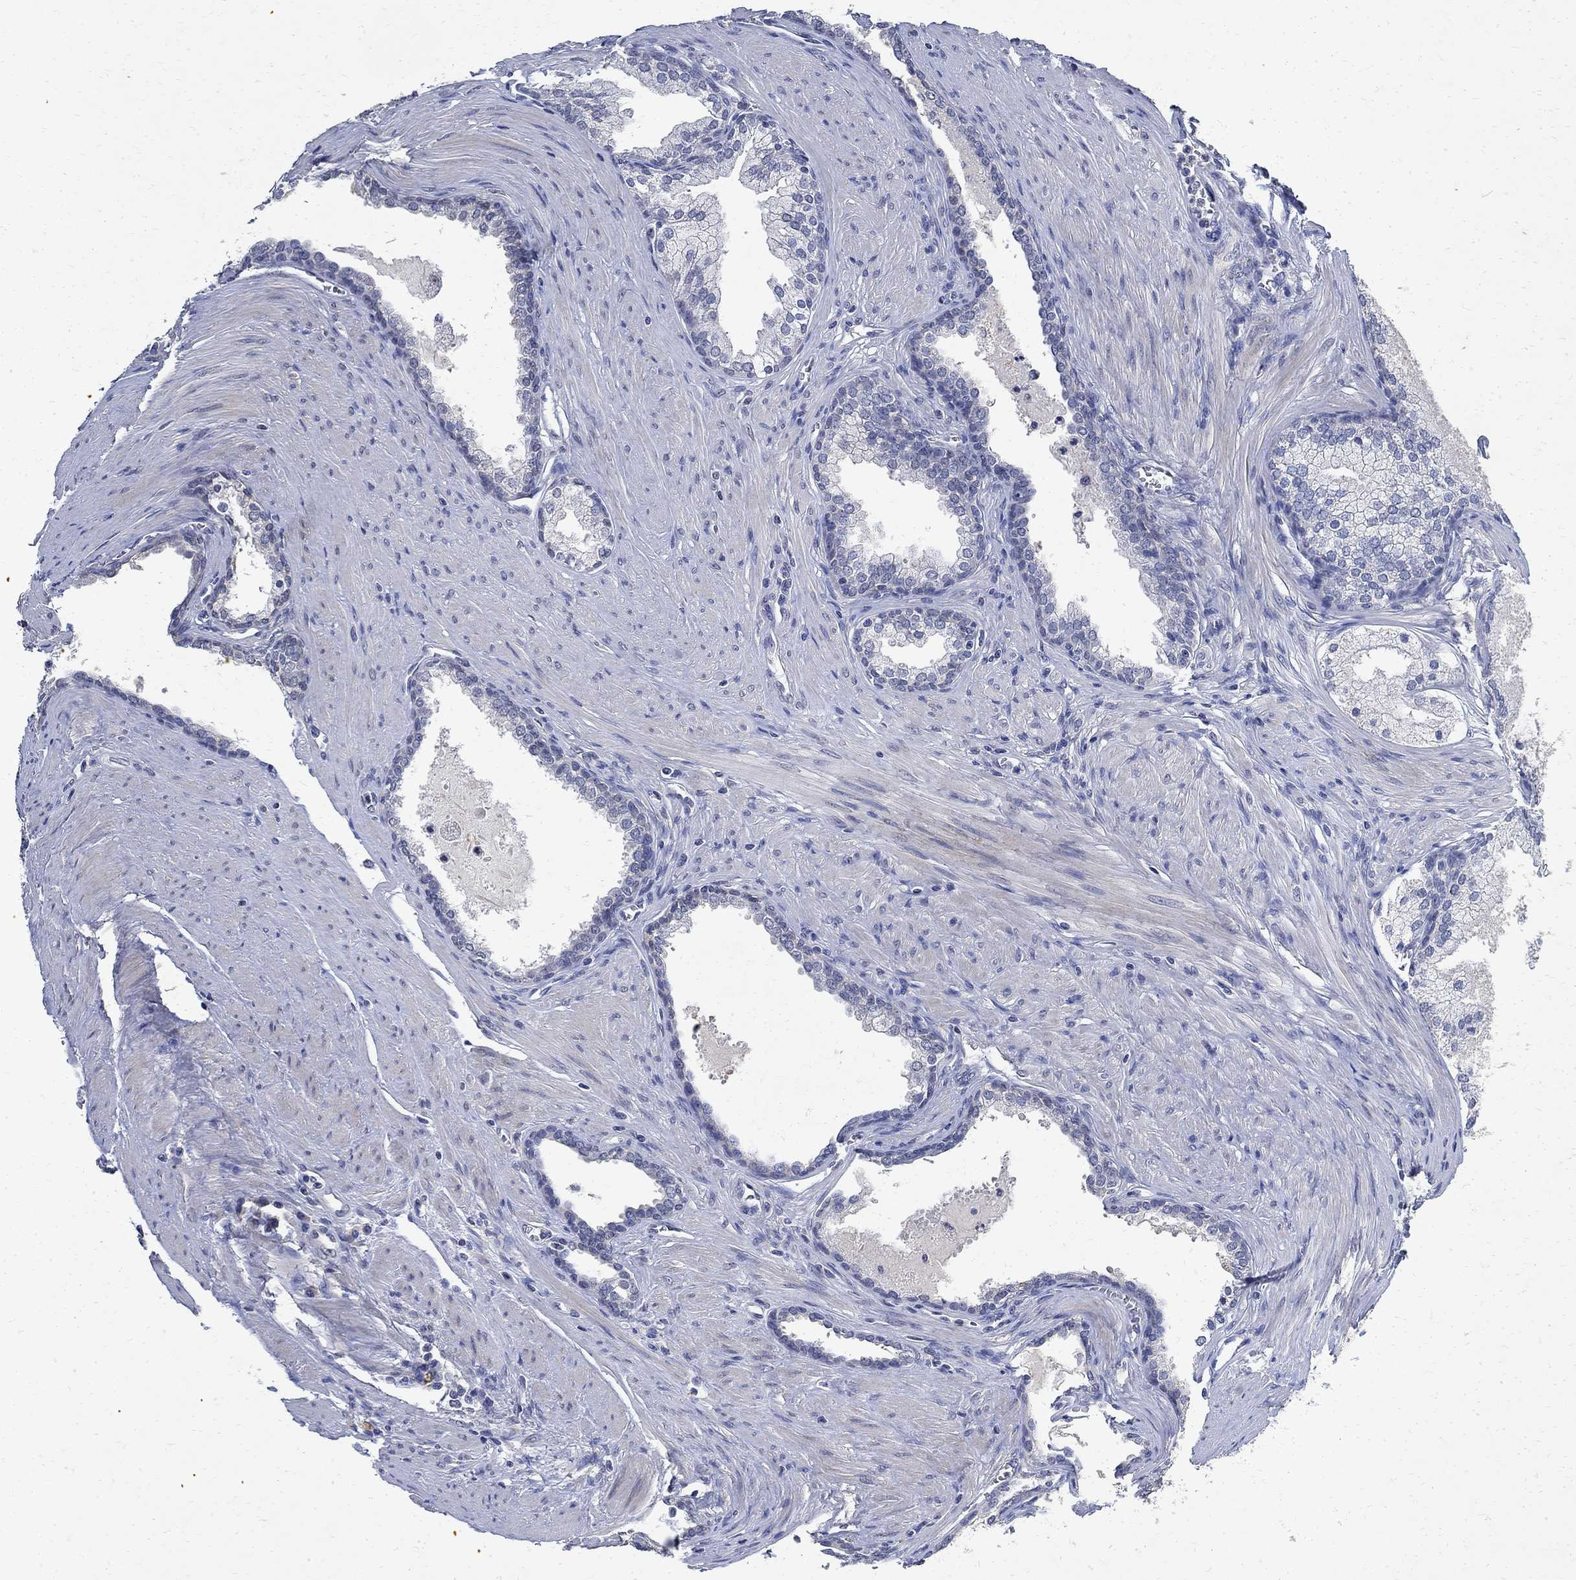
{"staining": {"intensity": "negative", "quantity": "none", "location": "none"}, "tissue": "prostate cancer", "cell_type": "Tumor cells", "image_type": "cancer", "snomed": [{"axis": "morphology", "description": "Adenocarcinoma, NOS"}, {"axis": "topography", "description": "Prostate"}], "caption": "DAB immunohistochemical staining of adenocarcinoma (prostate) exhibits no significant positivity in tumor cells.", "gene": "TMEM169", "patient": {"sex": "male", "age": 66}}